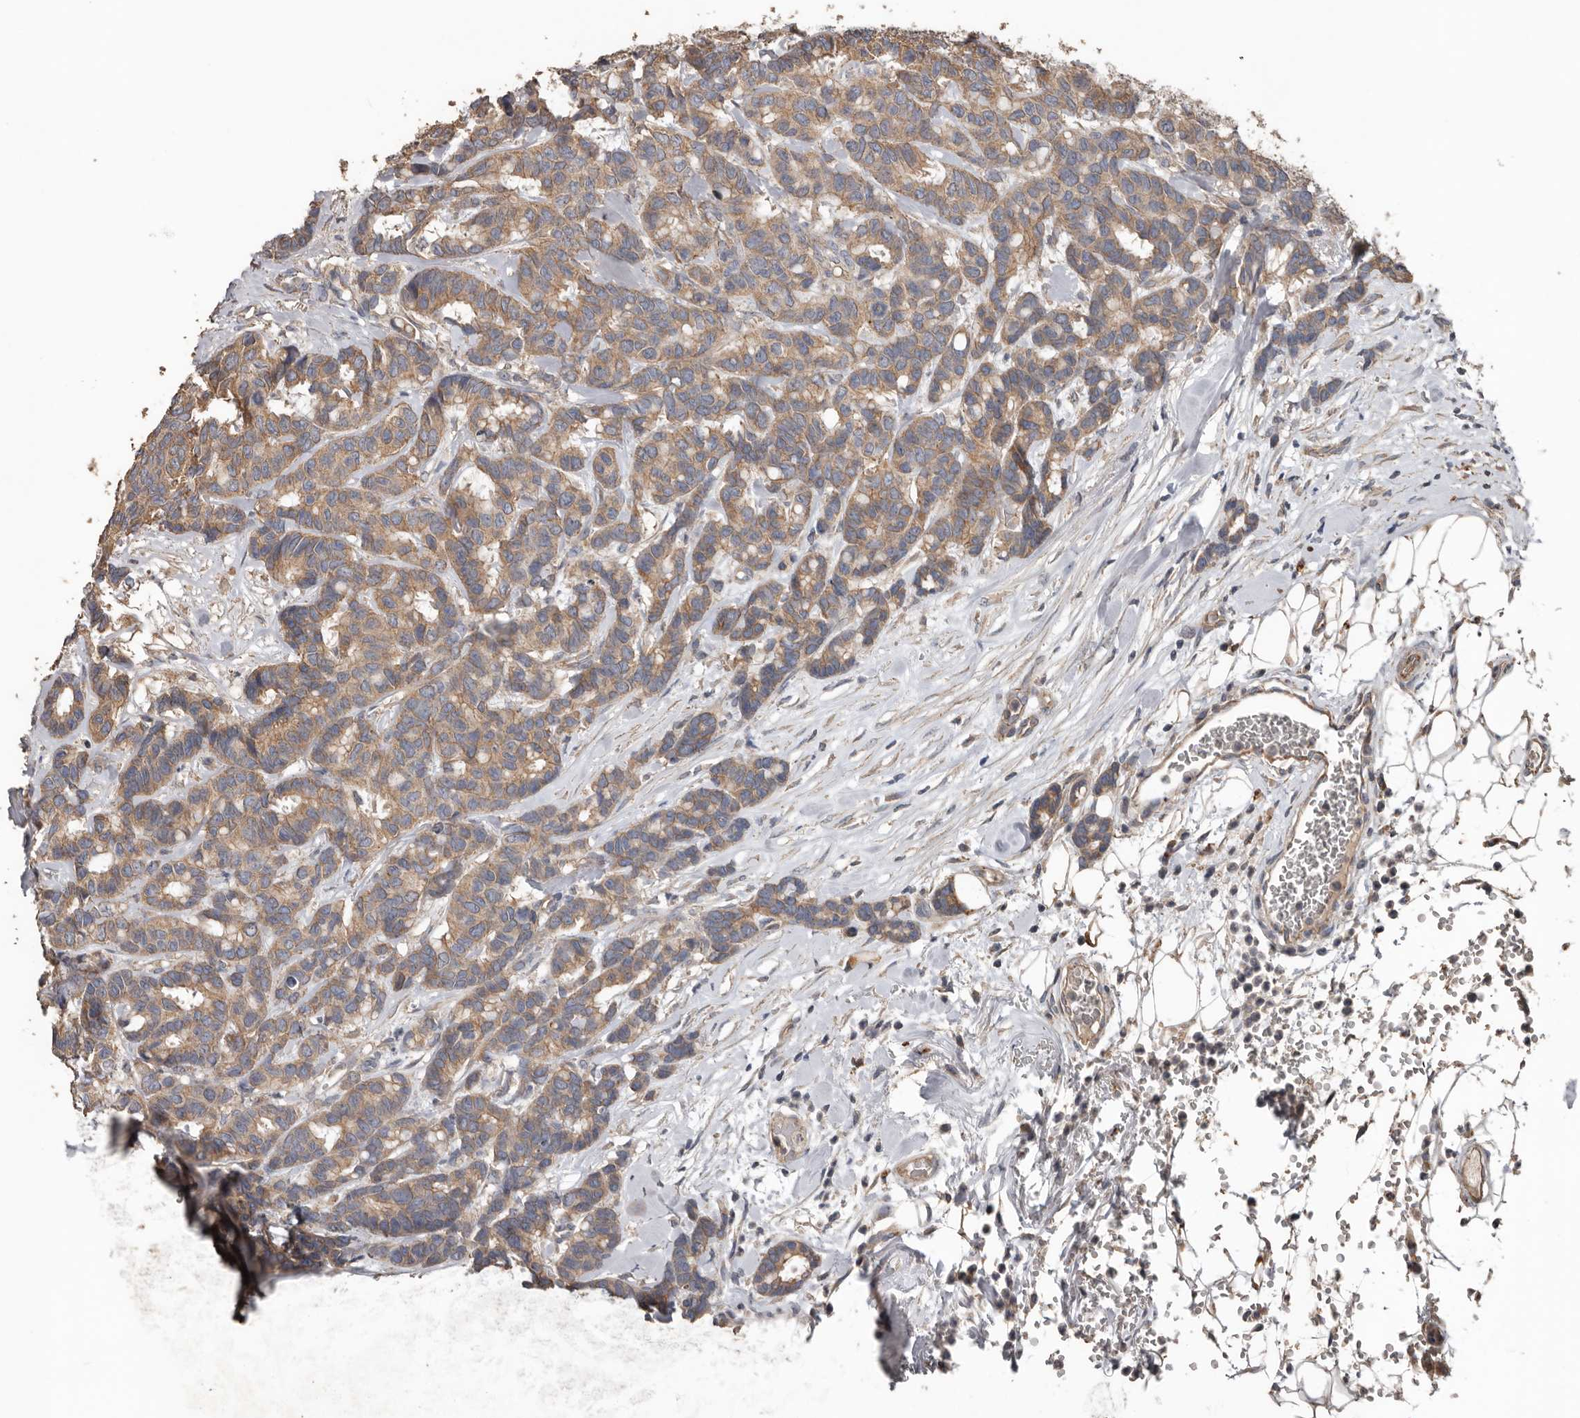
{"staining": {"intensity": "moderate", "quantity": ">75%", "location": "cytoplasmic/membranous"}, "tissue": "breast cancer", "cell_type": "Tumor cells", "image_type": "cancer", "snomed": [{"axis": "morphology", "description": "Duct carcinoma"}, {"axis": "topography", "description": "Breast"}], "caption": "IHC staining of breast invasive ductal carcinoma, which exhibits medium levels of moderate cytoplasmic/membranous expression in about >75% of tumor cells indicating moderate cytoplasmic/membranous protein positivity. The staining was performed using DAB (brown) for protein detection and nuclei were counterstained in hematoxylin (blue).", "gene": "HYAL4", "patient": {"sex": "female", "age": 87}}